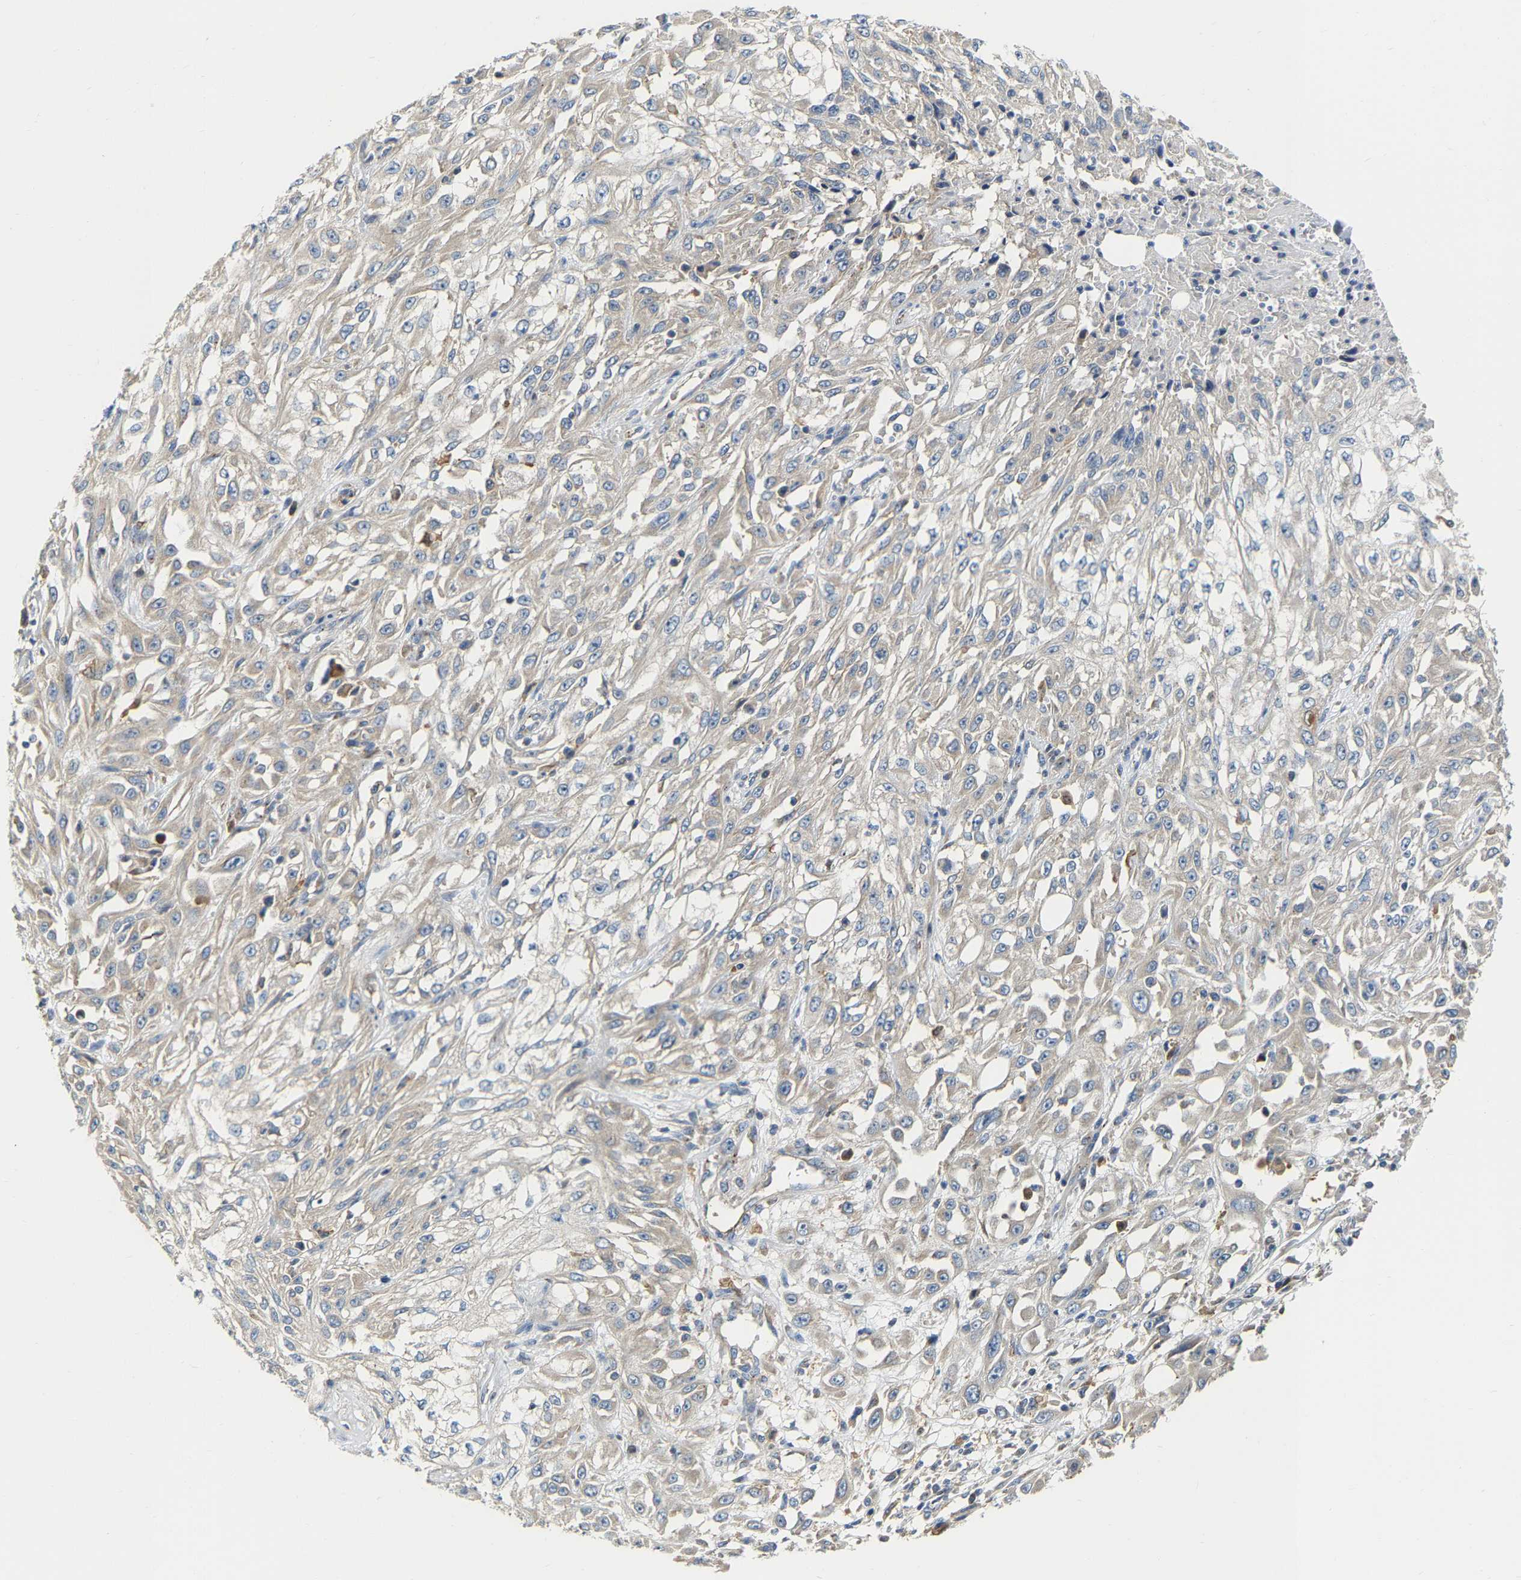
{"staining": {"intensity": "weak", "quantity": ">75%", "location": "cytoplasmic/membranous"}, "tissue": "skin cancer", "cell_type": "Tumor cells", "image_type": "cancer", "snomed": [{"axis": "morphology", "description": "Squamous cell carcinoma, NOS"}, {"axis": "morphology", "description": "Squamous cell carcinoma, metastatic, NOS"}, {"axis": "topography", "description": "Skin"}, {"axis": "topography", "description": "Lymph node"}], "caption": "Approximately >75% of tumor cells in human squamous cell carcinoma (skin) demonstrate weak cytoplasmic/membranous protein positivity as visualized by brown immunohistochemical staining.", "gene": "PCNT", "patient": {"sex": "male", "age": 75}}